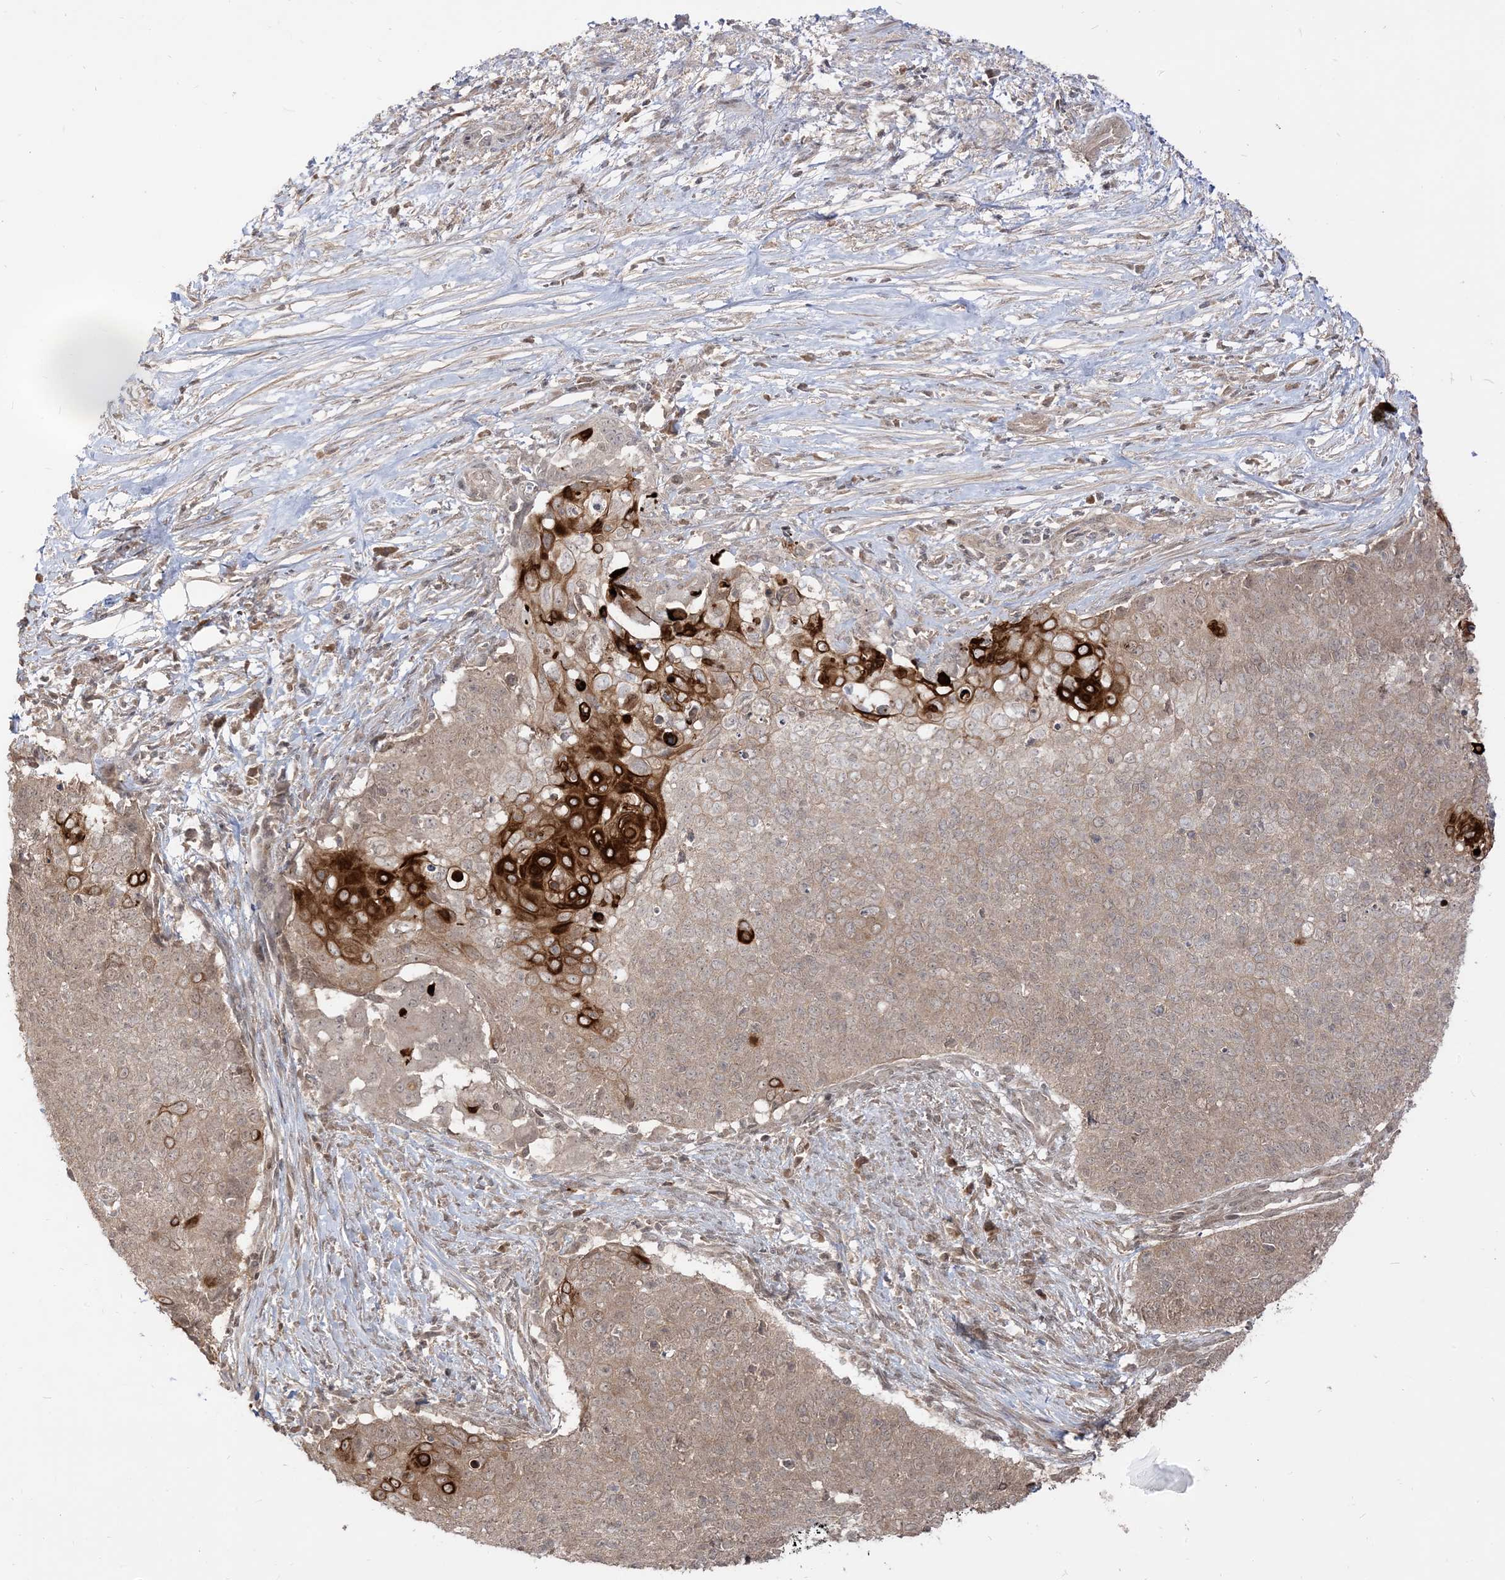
{"staining": {"intensity": "strong", "quantity": "<25%", "location": "cytoplasmic/membranous"}, "tissue": "cervical cancer", "cell_type": "Tumor cells", "image_type": "cancer", "snomed": [{"axis": "morphology", "description": "Squamous cell carcinoma, NOS"}, {"axis": "topography", "description": "Cervix"}], "caption": "DAB immunohistochemical staining of cervical cancer (squamous cell carcinoma) shows strong cytoplasmic/membranous protein staining in approximately <25% of tumor cells.", "gene": "TBCC", "patient": {"sex": "female", "age": 39}}